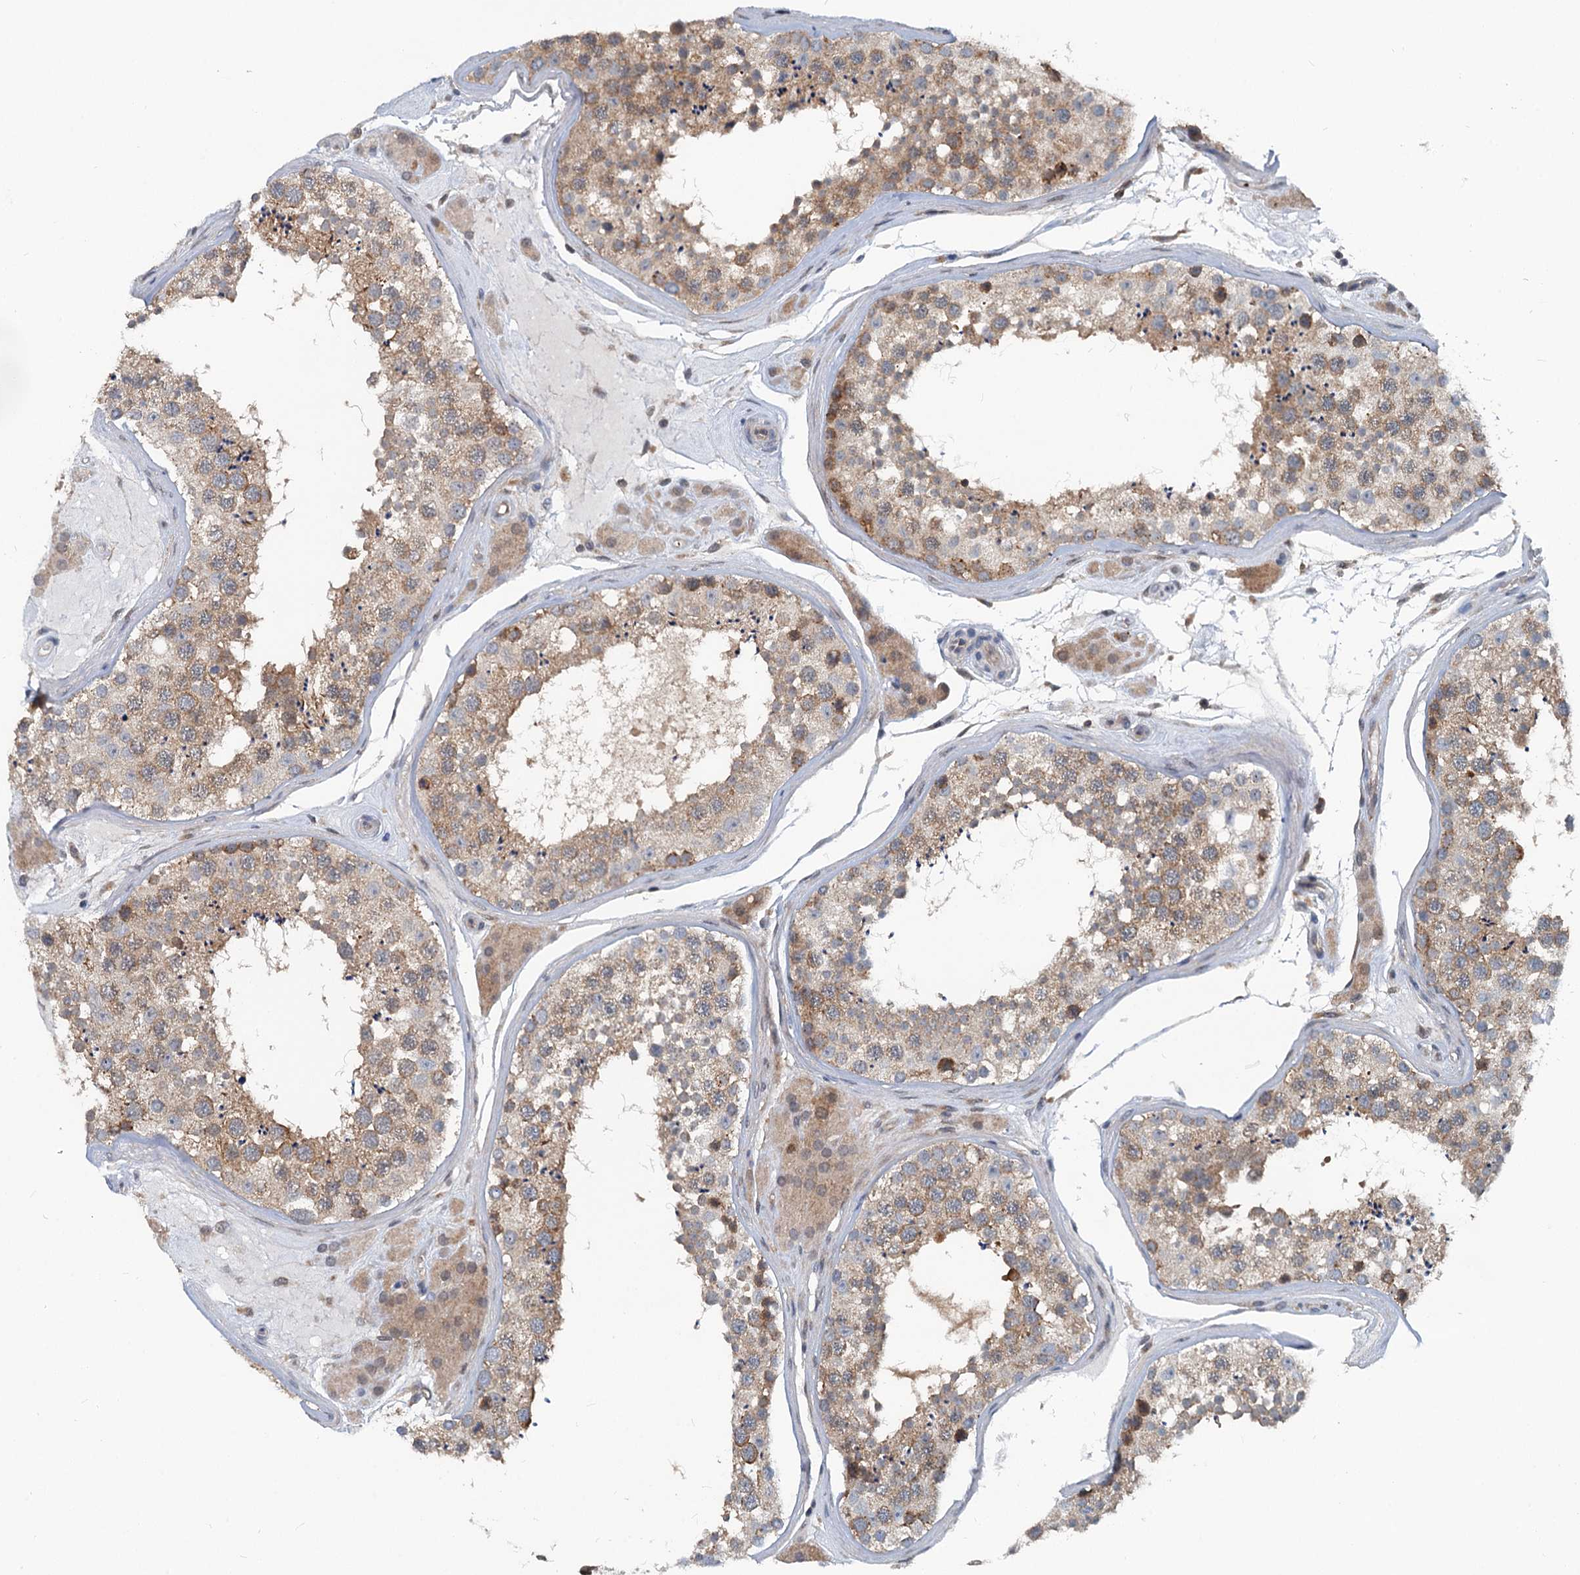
{"staining": {"intensity": "moderate", "quantity": "25%-75%", "location": "cytoplasmic/membranous"}, "tissue": "testis", "cell_type": "Cells in seminiferous ducts", "image_type": "normal", "snomed": [{"axis": "morphology", "description": "Normal tissue, NOS"}, {"axis": "topography", "description": "Testis"}], "caption": "Immunohistochemistry (IHC) (DAB) staining of normal testis reveals moderate cytoplasmic/membranous protein expression in approximately 25%-75% of cells in seminiferous ducts.", "gene": "GCLM", "patient": {"sex": "male", "age": 46}}